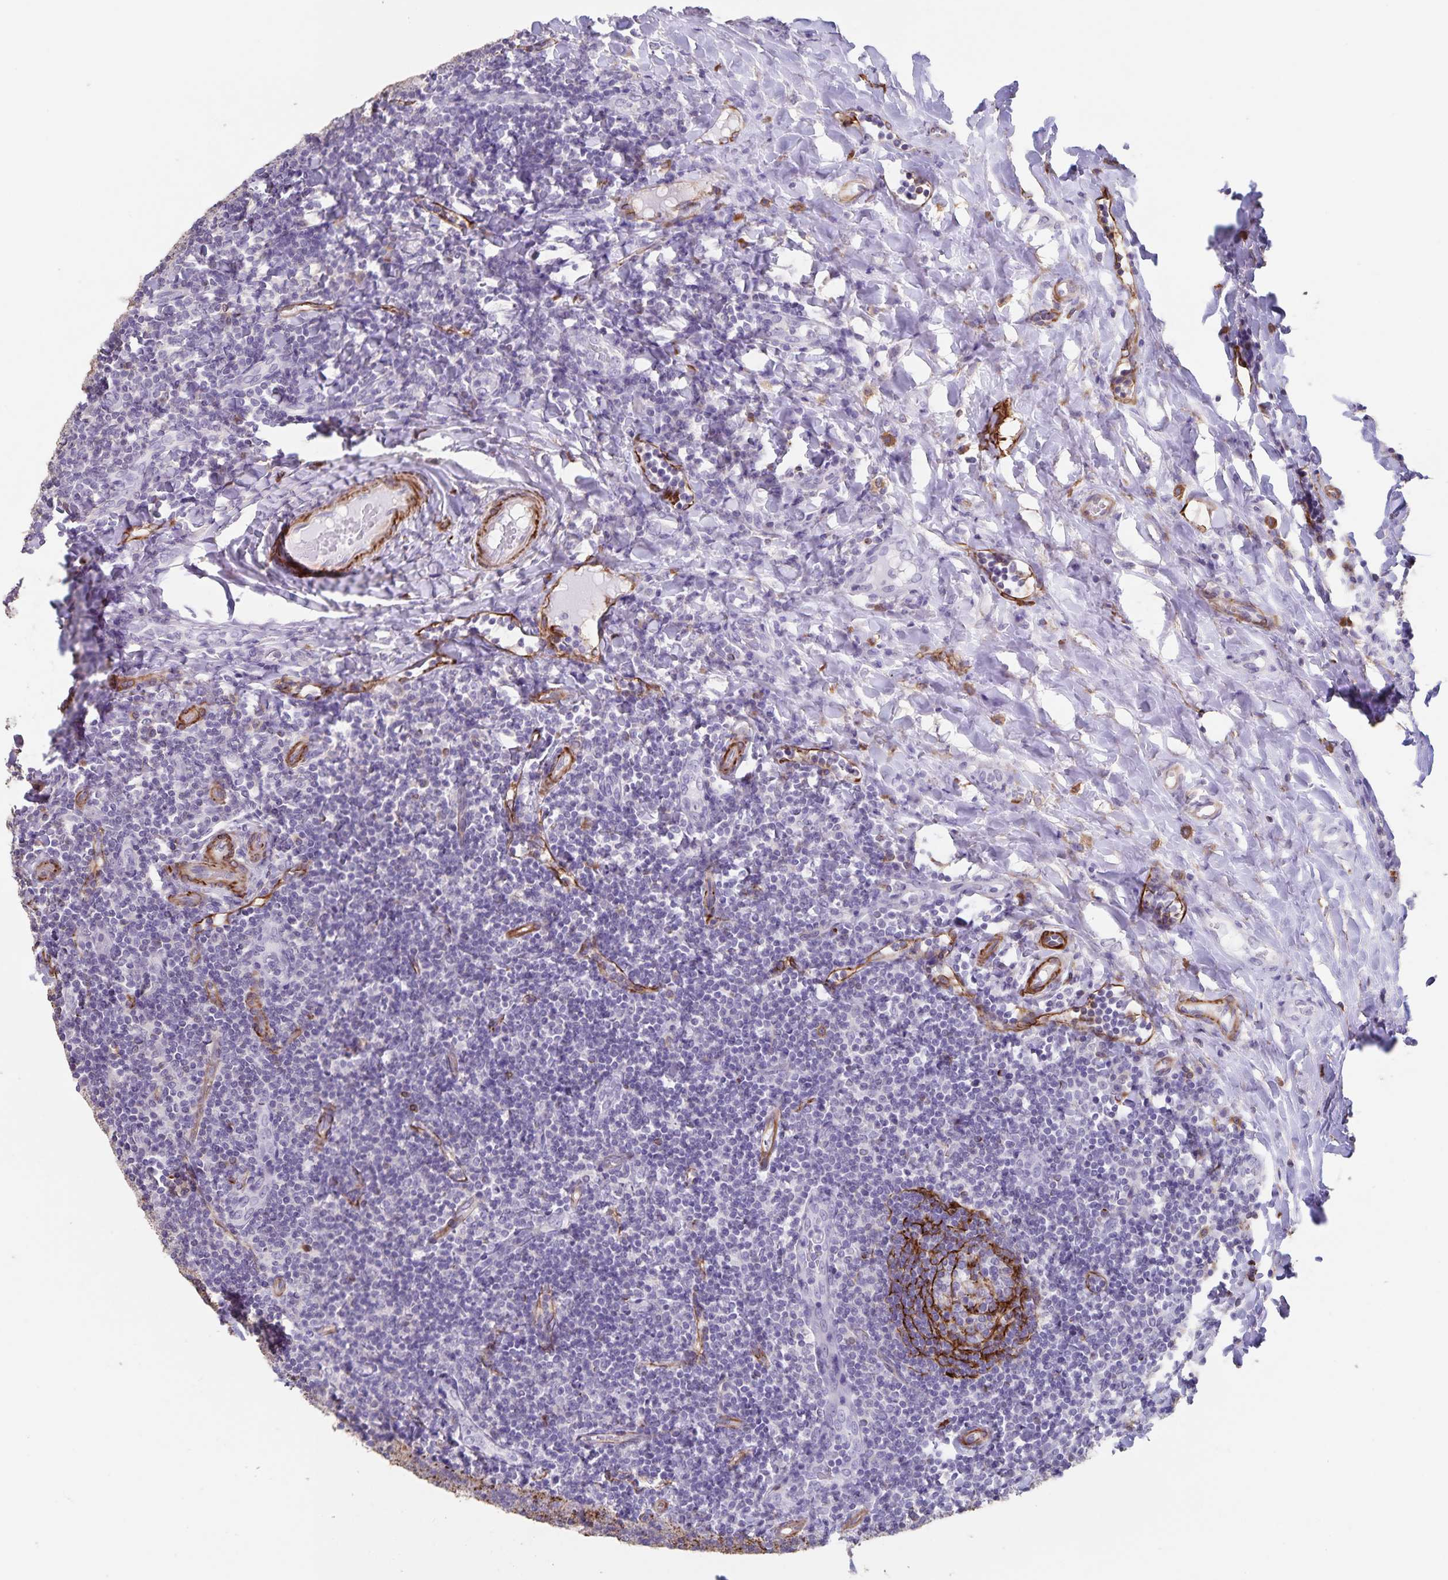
{"staining": {"intensity": "moderate", "quantity": "<25%", "location": "cytoplasmic/membranous"}, "tissue": "tonsil", "cell_type": "Germinal center cells", "image_type": "normal", "snomed": [{"axis": "morphology", "description": "Normal tissue, NOS"}, {"axis": "topography", "description": "Tonsil"}], "caption": "Immunohistochemical staining of normal tonsil reveals moderate cytoplasmic/membranous protein positivity in about <25% of germinal center cells. (DAB (3,3'-diaminobenzidine) IHC, brown staining for protein, blue staining for nuclei).", "gene": "SYNM", "patient": {"sex": "female", "age": 10}}